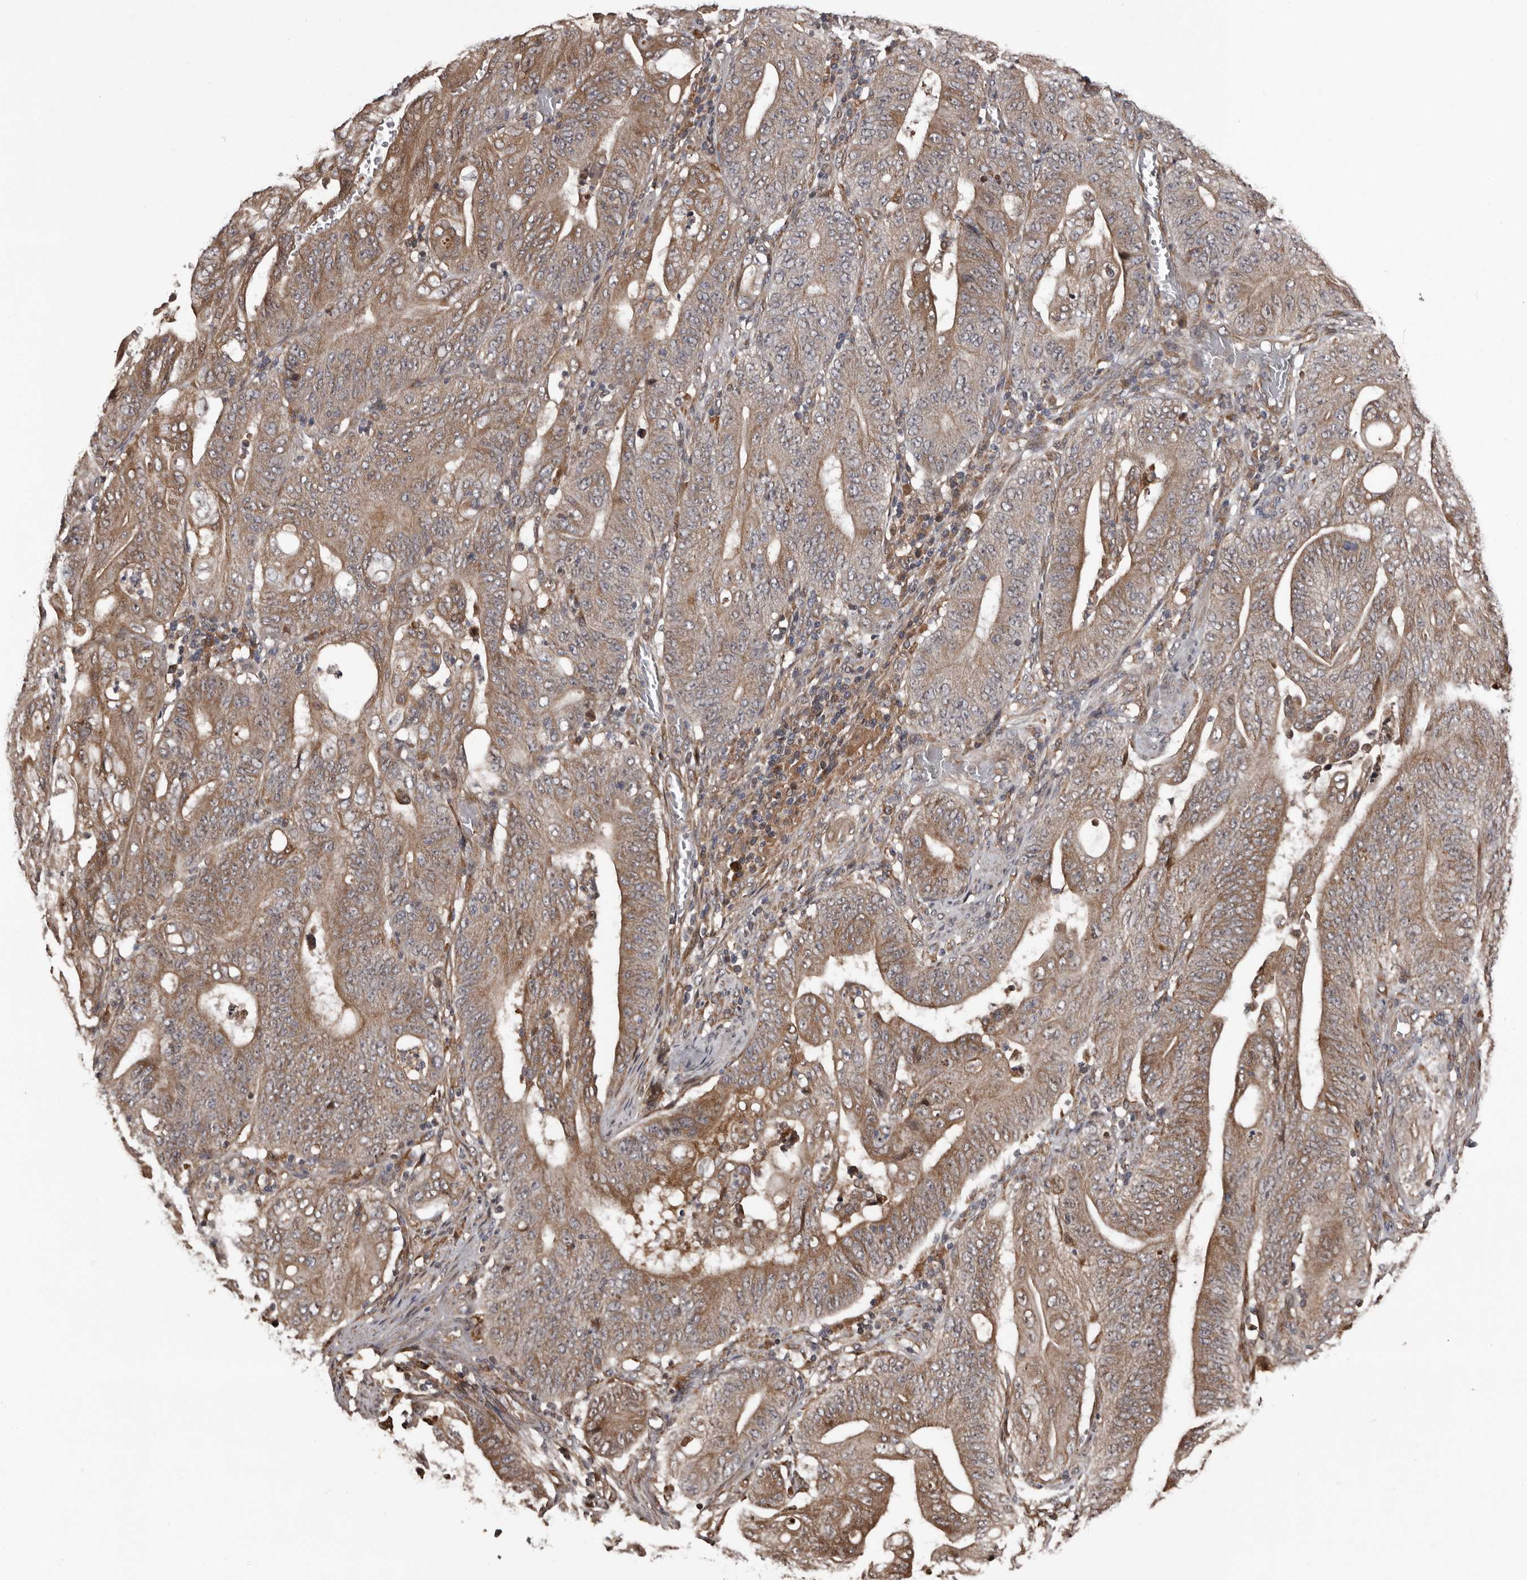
{"staining": {"intensity": "moderate", "quantity": ">75%", "location": "cytoplasmic/membranous"}, "tissue": "stomach cancer", "cell_type": "Tumor cells", "image_type": "cancer", "snomed": [{"axis": "morphology", "description": "Adenocarcinoma, NOS"}, {"axis": "topography", "description": "Stomach"}], "caption": "Moderate cytoplasmic/membranous expression is present in approximately >75% of tumor cells in stomach cancer.", "gene": "SERTAD4", "patient": {"sex": "female", "age": 73}}